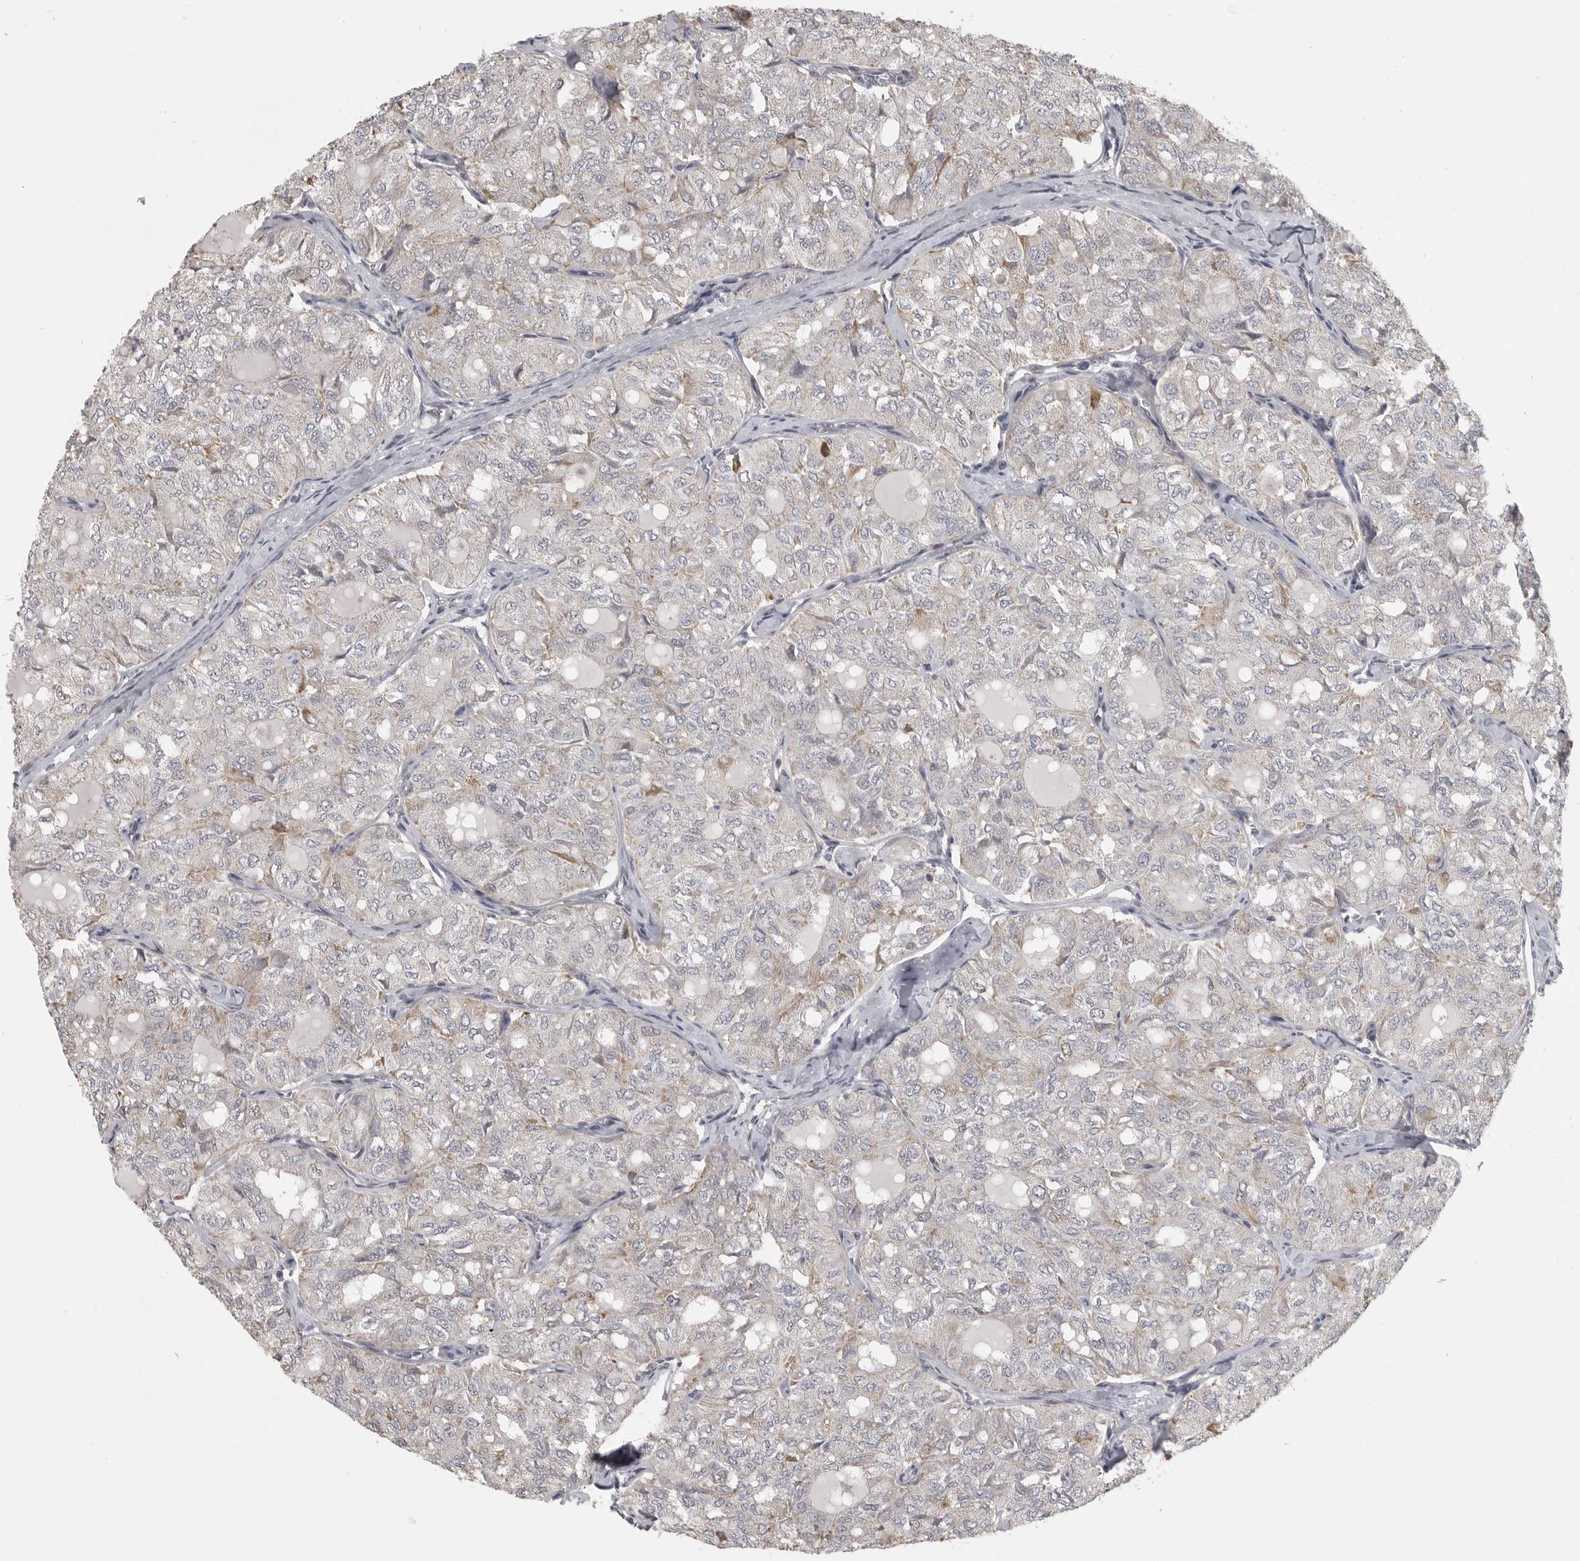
{"staining": {"intensity": "negative", "quantity": "none", "location": "none"}, "tissue": "thyroid cancer", "cell_type": "Tumor cells", "image_type": "cancer", "snomed": [{"axis": "morphology", "description": "Follicular adenoma carcinoma, NOS"}, {"axis": "topography", "description": "Thyroid gland"}], "caption": "Immunohistochemistry (IHC) photomicrograph of neoplastic tissue: human thyroid follicular adenoma carcinoma stained with DAB exhibits no significant protein staining in tumor cells.", "gene": "POLE2", "patient": {"sex": "male", "age": 75}}